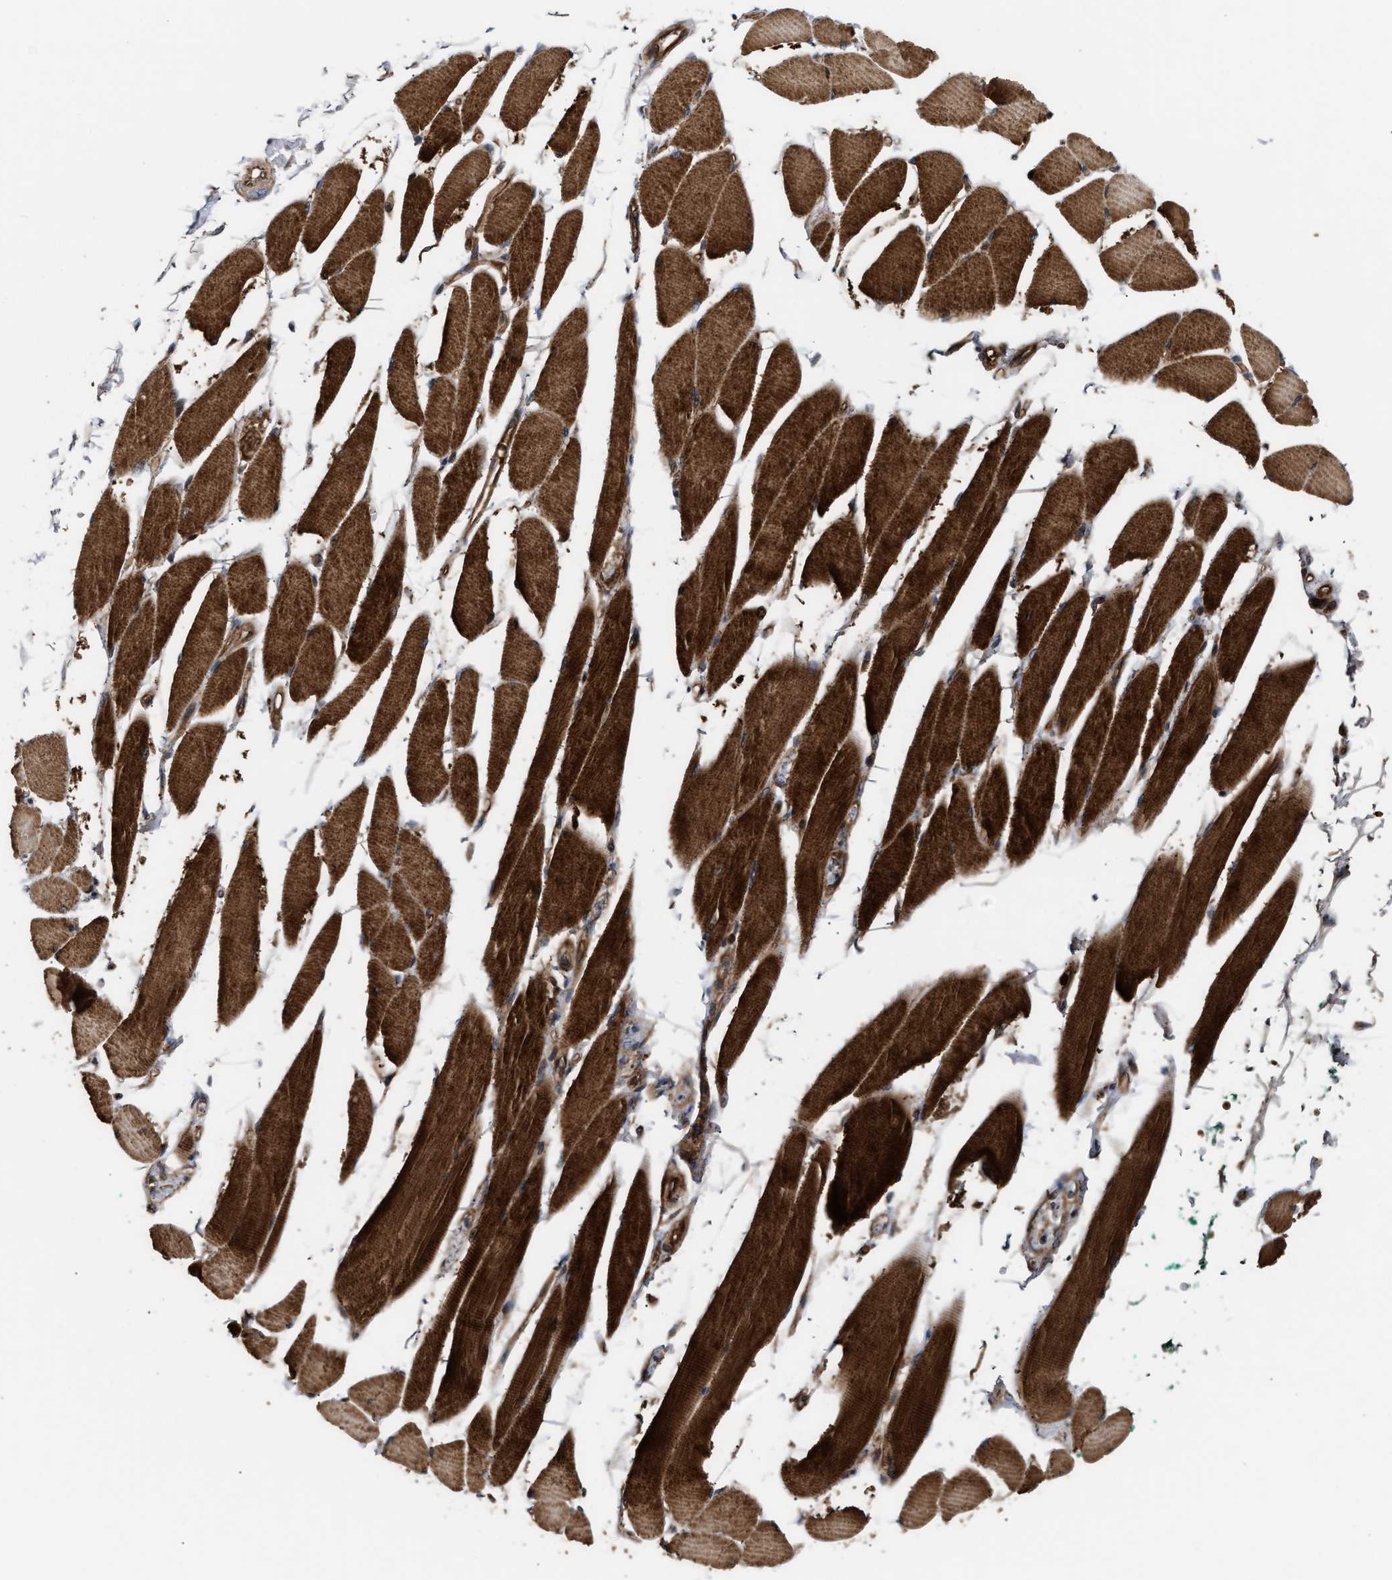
{"staining": {"intensity": "strong", "quantity": ">75%", "location": "cytoplasmic/membranous"}, "tissue": "skeletal muscle", "cell_type": "Myocytes", "image_type": "normal", "snomed": [{"axis": "morphology", "description": "Normal tissue, NOS"}, {"axis": "topography", "description": "Skeletal muscle"}, {"axis": "topography", "description": "Oral tissue"}, {"axis": "topography", "description": "Peripheral nerve tissue"}], "caption": "IHC (DAB (3,3'-diaminobenzidine)) staining of unremarkable human skeletal muscle exhibits strong cytoplasmic/membranous protein staining in approximately >75% of myocytes. The staining is performed using DAB (3,3'-diaminobenzidine) brown chromogen to label protein expression. The nuclei are counter-stained blue using hematoxylin.", "gene": "STAU1", "patient": {"sex": "female", "age": 84}}